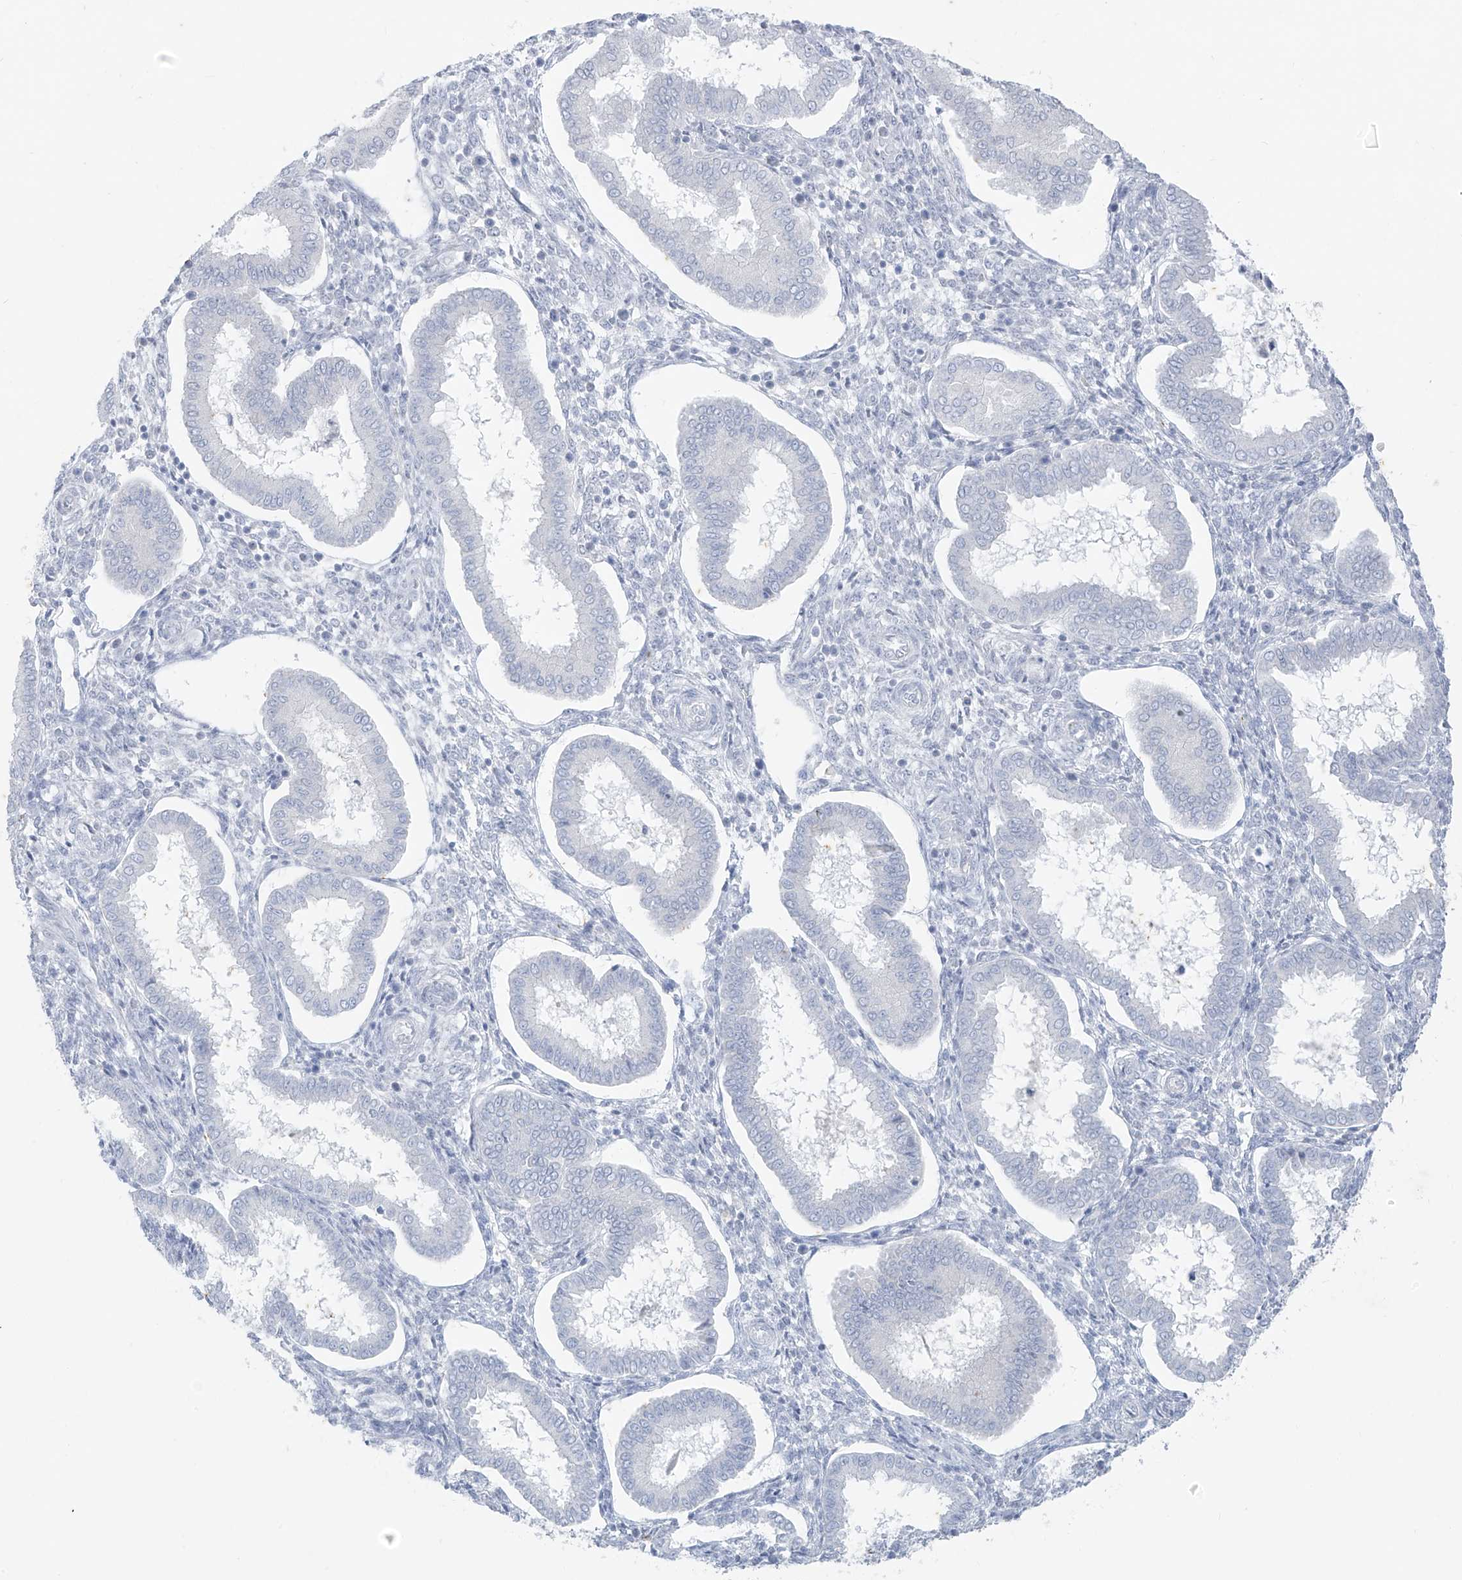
{"staining": {"intensity": "negative", "quantity": "none", "location": "none"}, "tissue": "endometrium", "cell_type": "Cells in endometrial stroma", "image_type": "normal", "snomed": [{"axis": "morphology", "description": "Normal tissue, NOS"}, {"axis": "topography", "description": "Endometrium"}], "caption": "Immunohistochemistry (IHC) of normal human endometrium reveals no expression in cells in endometrial stroma.", "gene": "CX3CR1", "patient": {"sex": "female", "age": 24}}